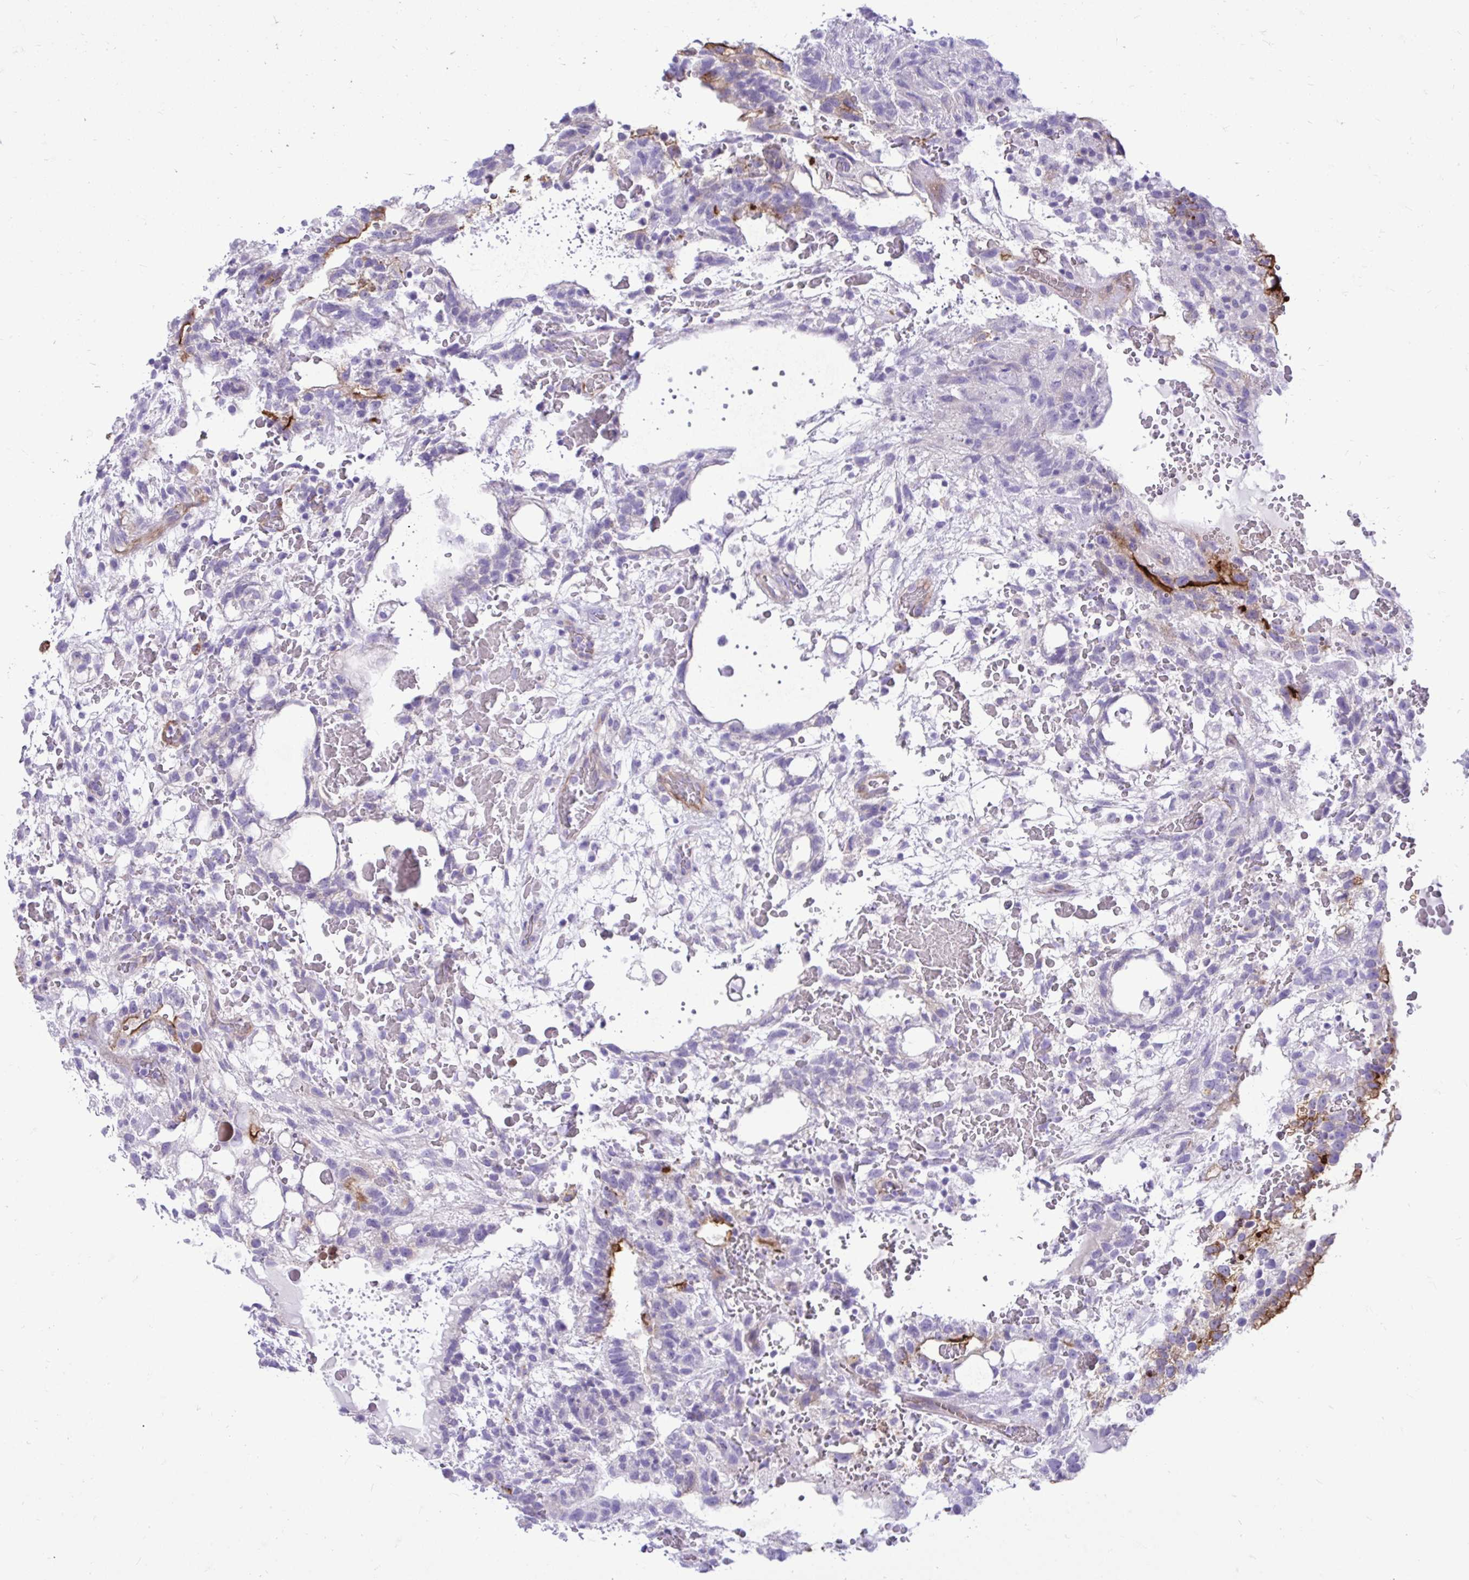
{"staining": {"intensity": "negative", "quantity": "none", "location": "none"}, "tissue": "testis cancer", "cell_type": "Tumor cells", "image_type": "cancer", "snomed": [{"axis": "morphology", "description": "Normal tissue, NOS"}, {"axis": "morphology", "description": "Carcinoma, Embryonal, NOS"}, {"axis": "topography", "description": "Testis"}], "caption": "IHC of testis cancer shows no positivity in tumor cells.", "gene": "ABCG2", "patient": {"sex": "male", "age": 32}}